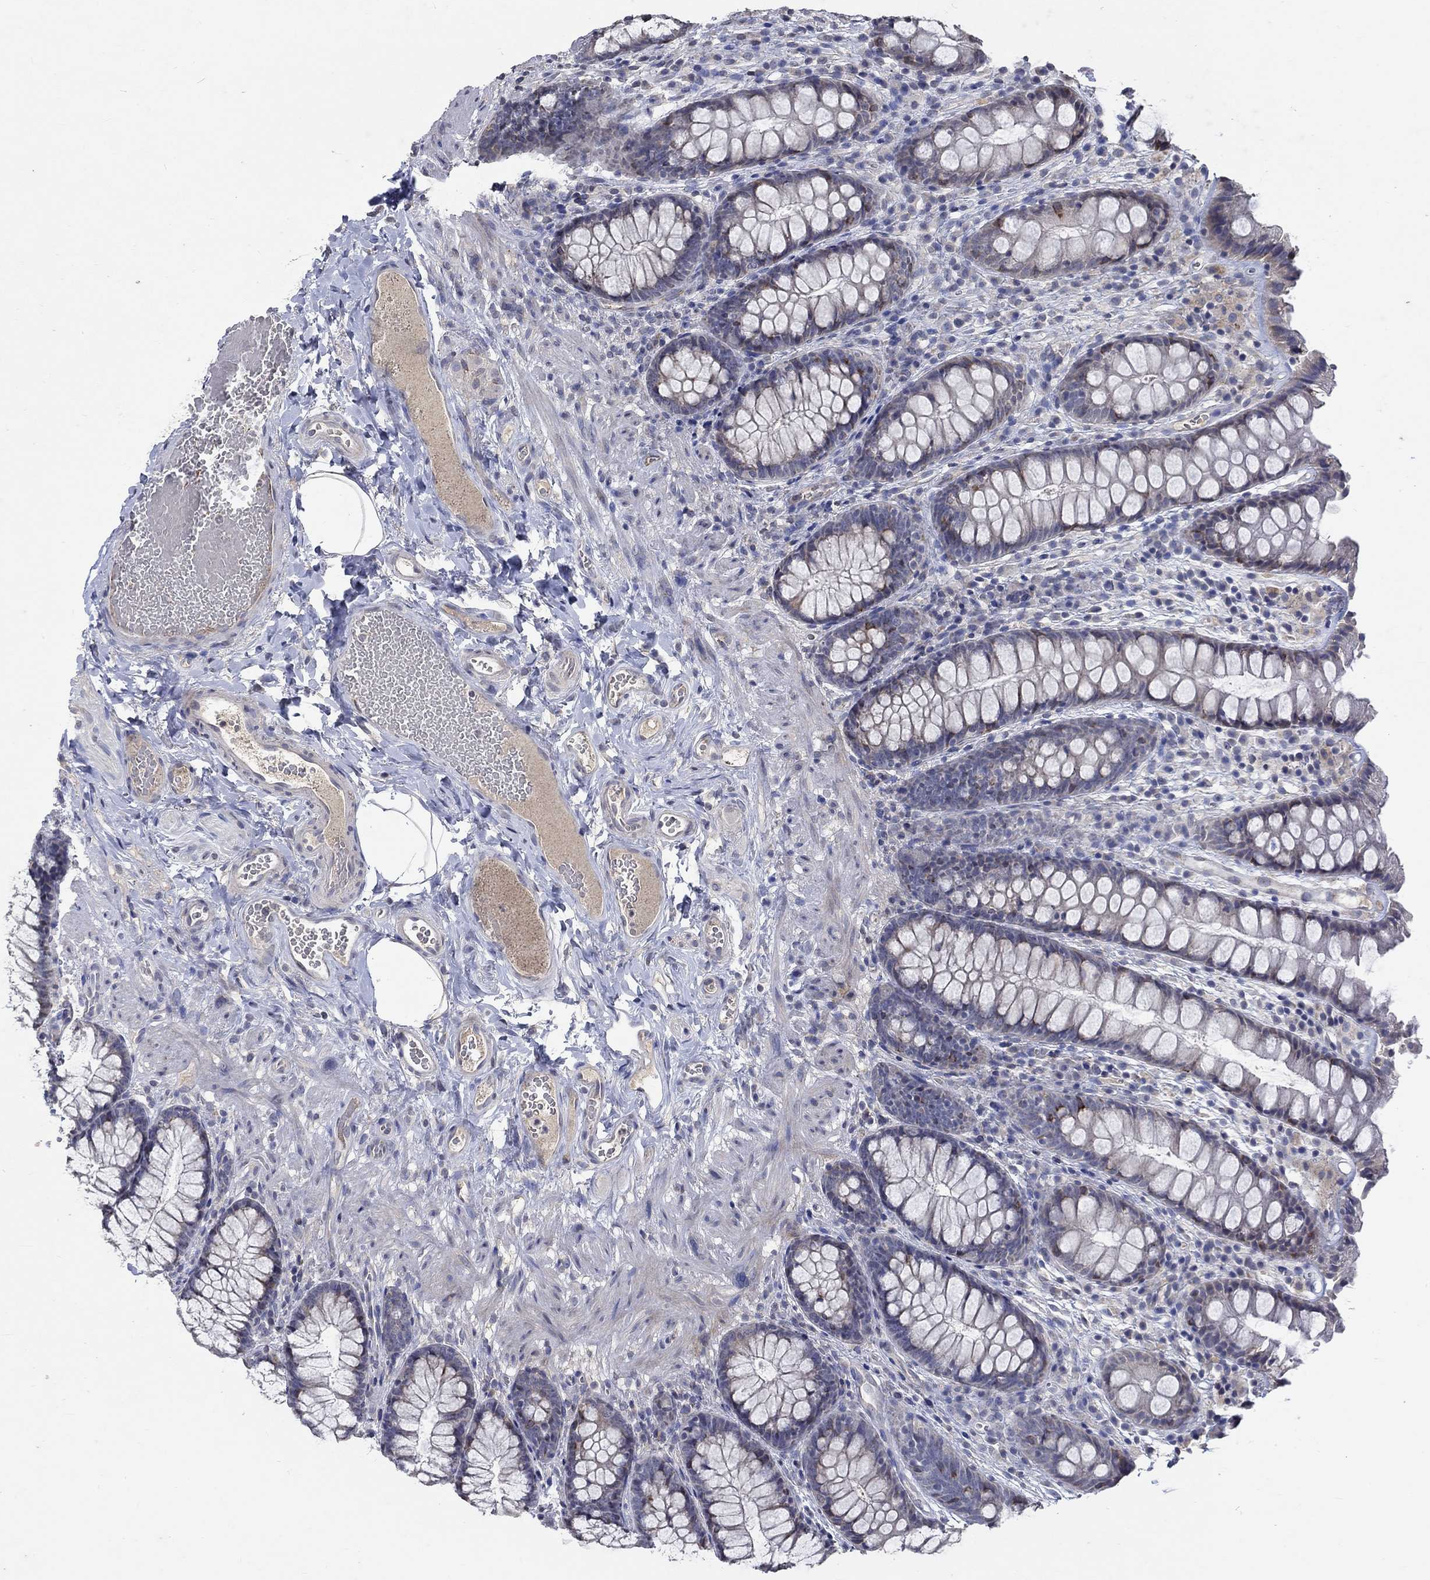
{"staining": {"intensity": "negative", "quantity": "none", "location": "none"}, "tissue": "colon", "cell_type": "Endothelial cells", "image_type": "normal", "snomed": [{"axis": "morphology", "description": "Normal tissue, NOS"}, {"axis": "topography", "description": "Colon"}], "caption": "Immunohistochemical staining of unremarkable colon reveals no significant expression in endothelial cells. (DAB (3,3'-diaminobenzidine) immunohistochemistry, high magnification).", "gene": "TMEM169", "patient": {"sex": "female", "age": 86}}